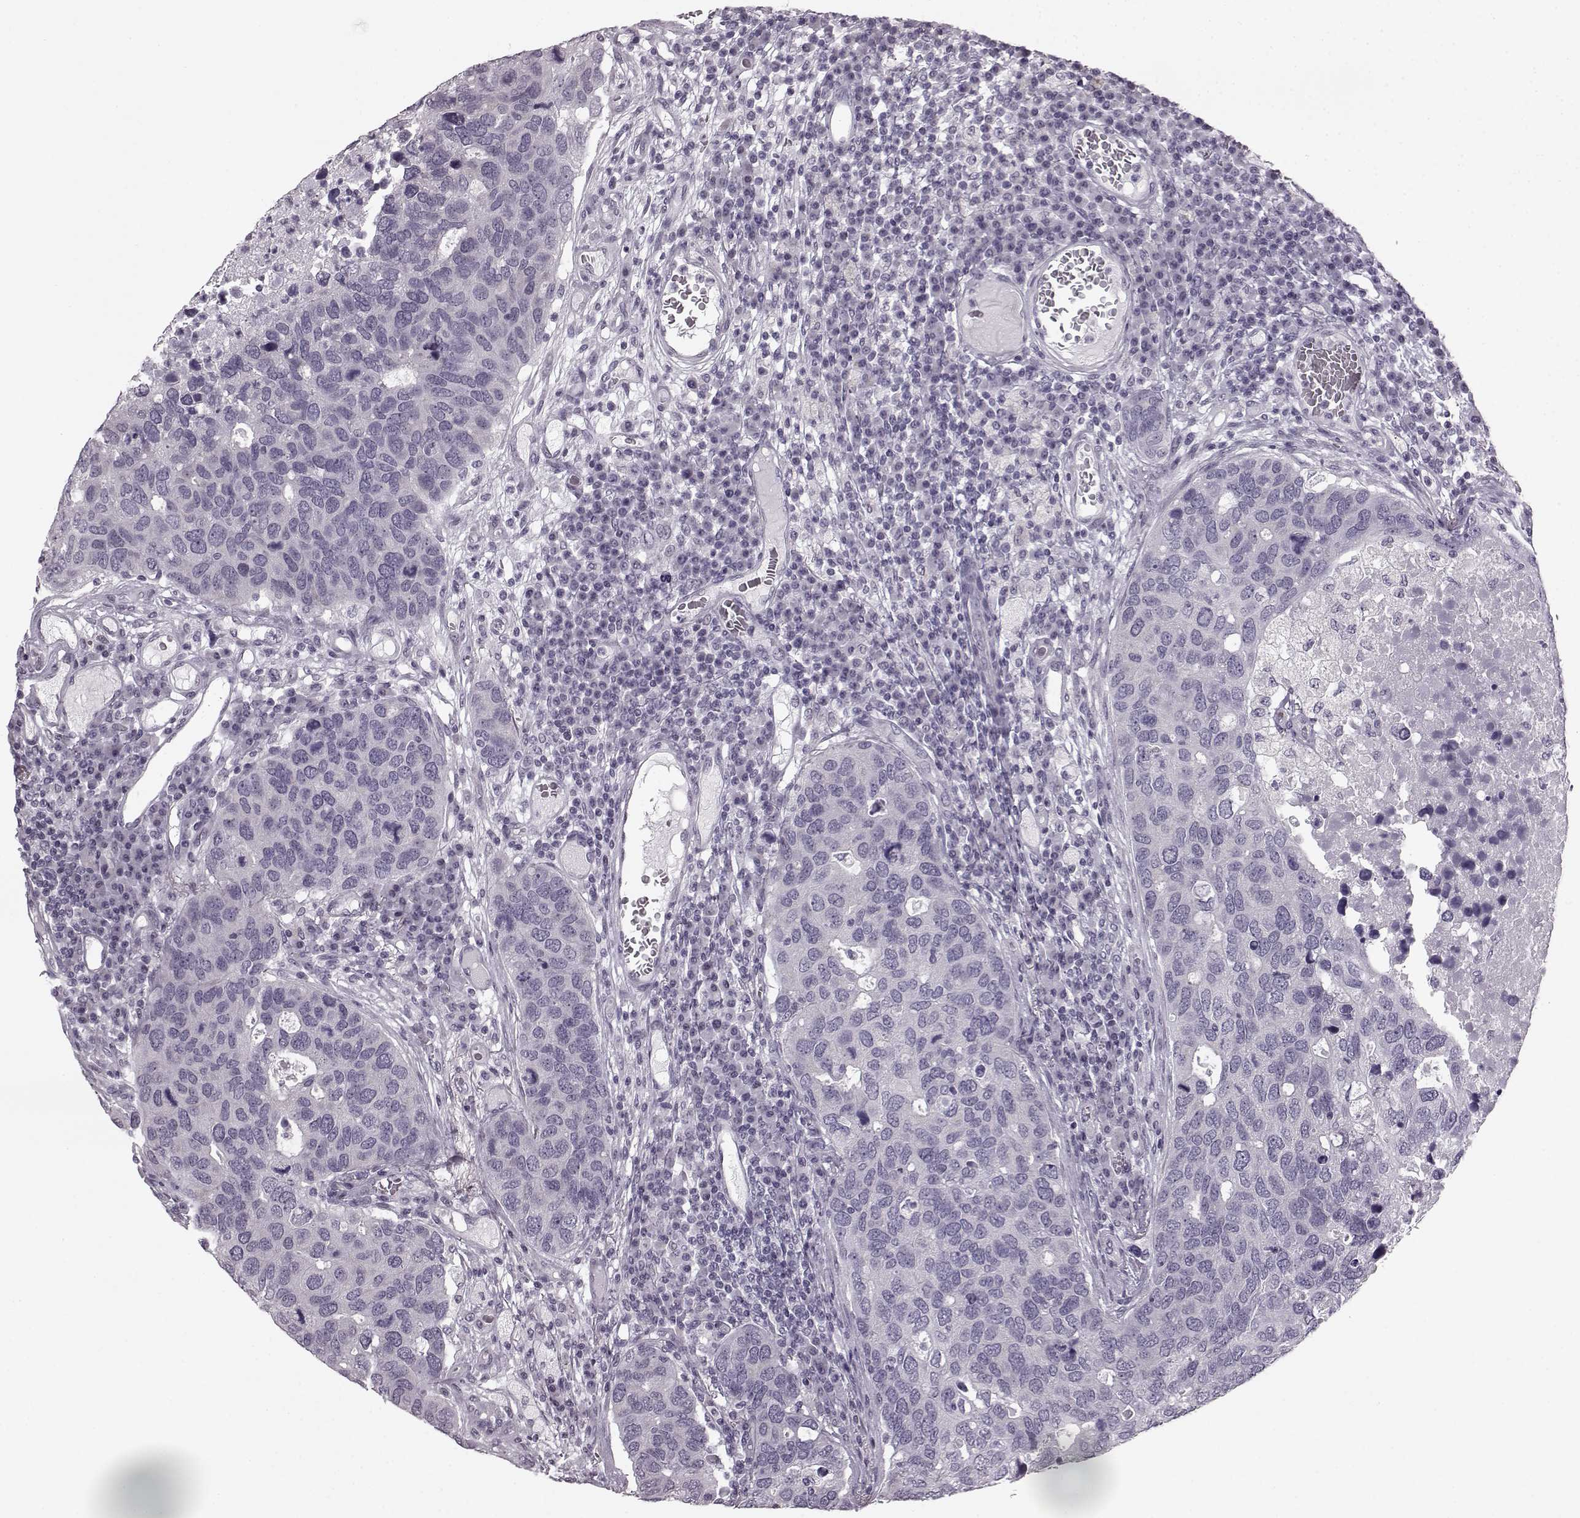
{"staining": {"intensity": "negative", "quantity": "none", "location": "none"}, "tissue": "breast cancer", "cell_type": "Tumor cells", "image_type": "cancer", "snomed": [{"axis": "morphology", "description": "Duct carcinoma"}, {"axis": "topography", "description": "Breast"}], "caption": "There is no significant positivity in tumor cells of breast cancer (intraductal carcinoma).", "gene": "SEMG2", "patient": {"sex": "female", "age": 83}}